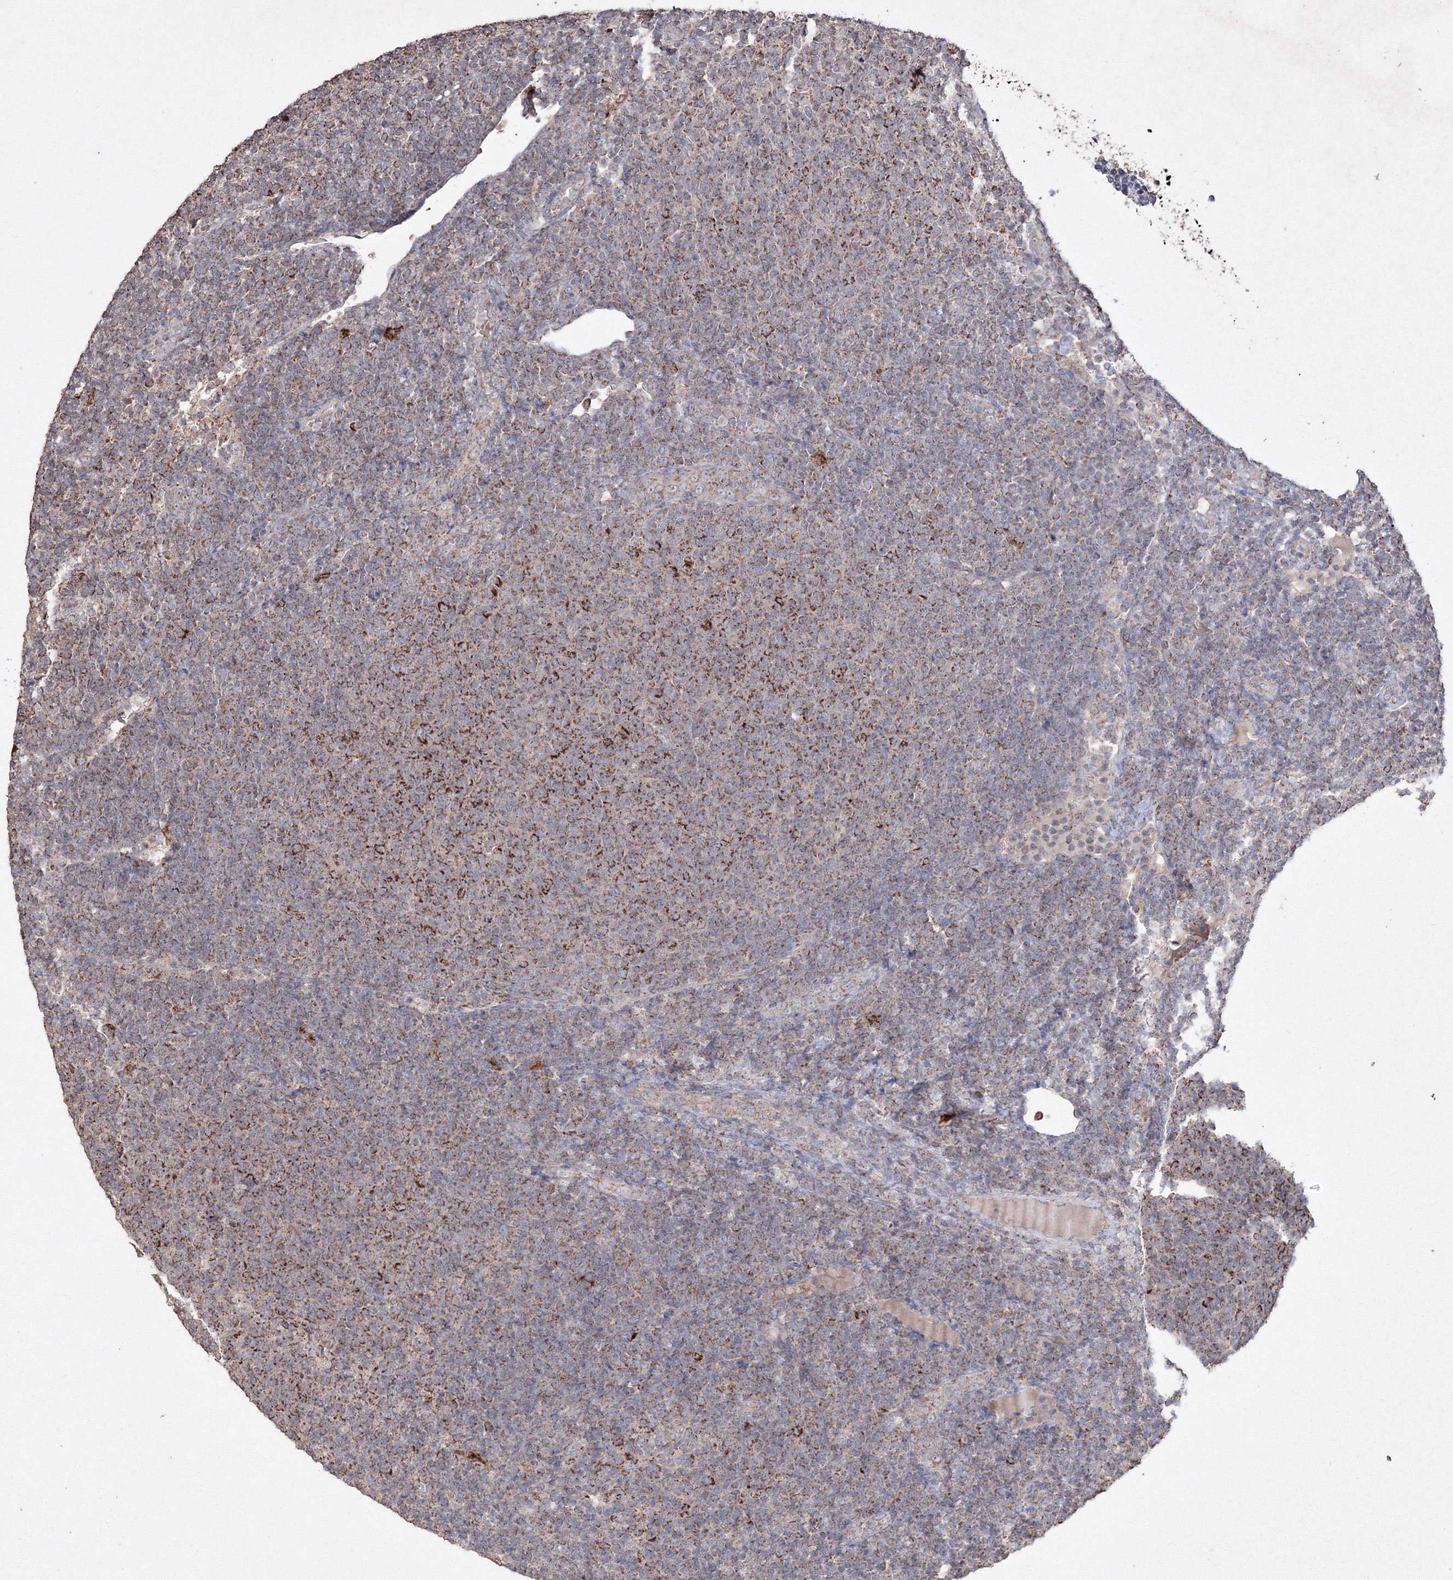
{"staining": {"intensity": "moderate", "quantity": ">75%", "location": "cytoplasmic/membranous"}, "tissue": "lymphoma", "cell_type": "Tumor cells", "image_type": "cancer", "snomed": [{"axis": "morphology", "description": "Malignant lymphoma, non-Hodgkin's type, Low grade"}, {"axis": "topography", "description": "Lymph node"}], "caption": "Brown immunohistochemical staining in low-grade malignant lymphoma, non-Hodgkin's type exhibits moderate cytoplasmic/membranous staining in about >75% of tumor cells. (IHC, brightfield microscopy, high magnification).", "gene": "GRSF1", "patient": {"sex": "male", "age": 66}}